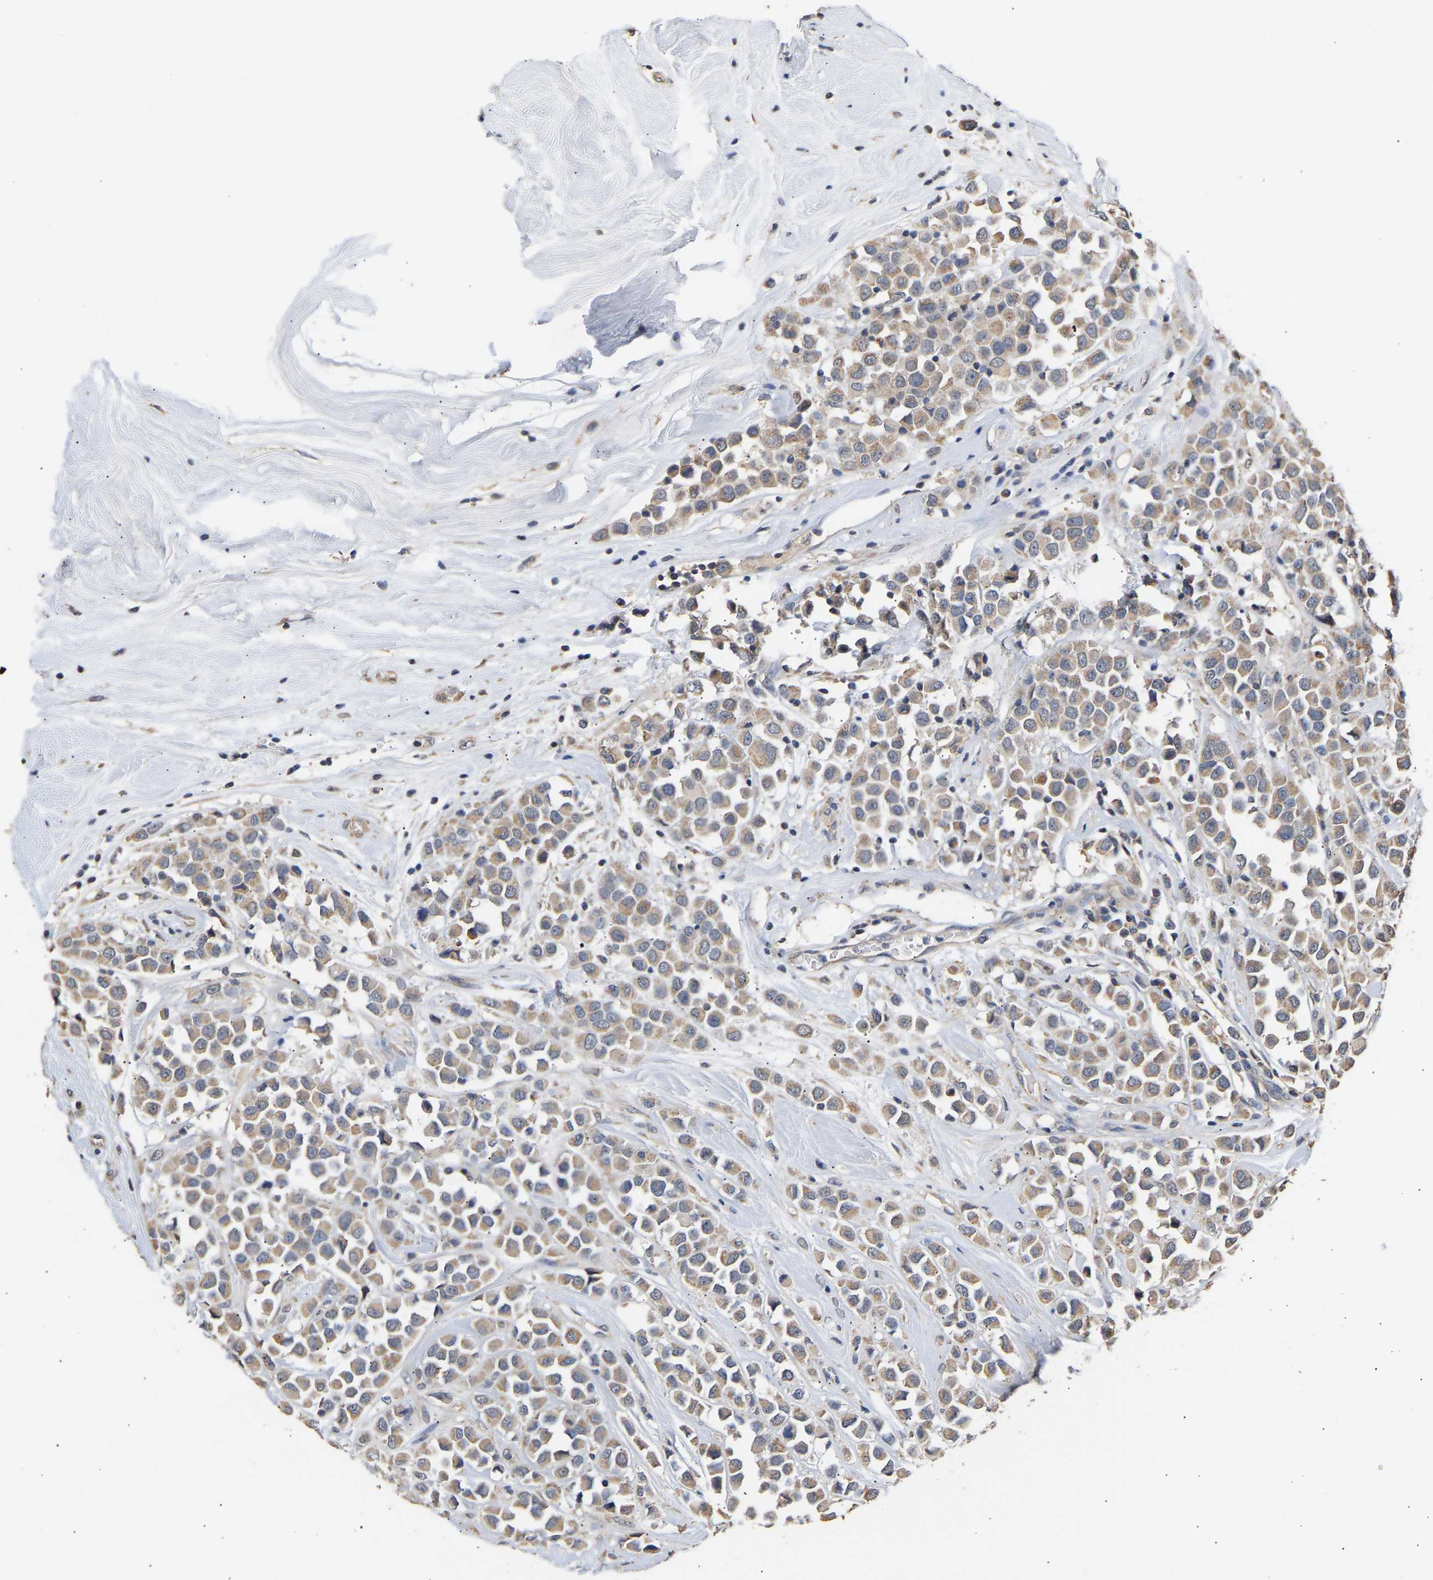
{"staining": {"intensity": "moderate", "quantity": ">75%", "location": "cytoplasmic/membranous"}, "tissue": "breast cancer", "cell_type": "Tumor cells", "image_type": "cancer", "snomed": [{"axis": "morphology", "description": "Duct carcinoma"}, {"axis": "topography", "description": "Breast"}], "caption": "High-power microscopy captured an immunohistochemistry (IHC) image of invasive ductal carcinoma (breast), revealing moderate cytoplasmic/membranous positivity in approximately >75% of tumor cells.", "gene": "ZNF26", "patient": {"sex": "female", "age": 61}}